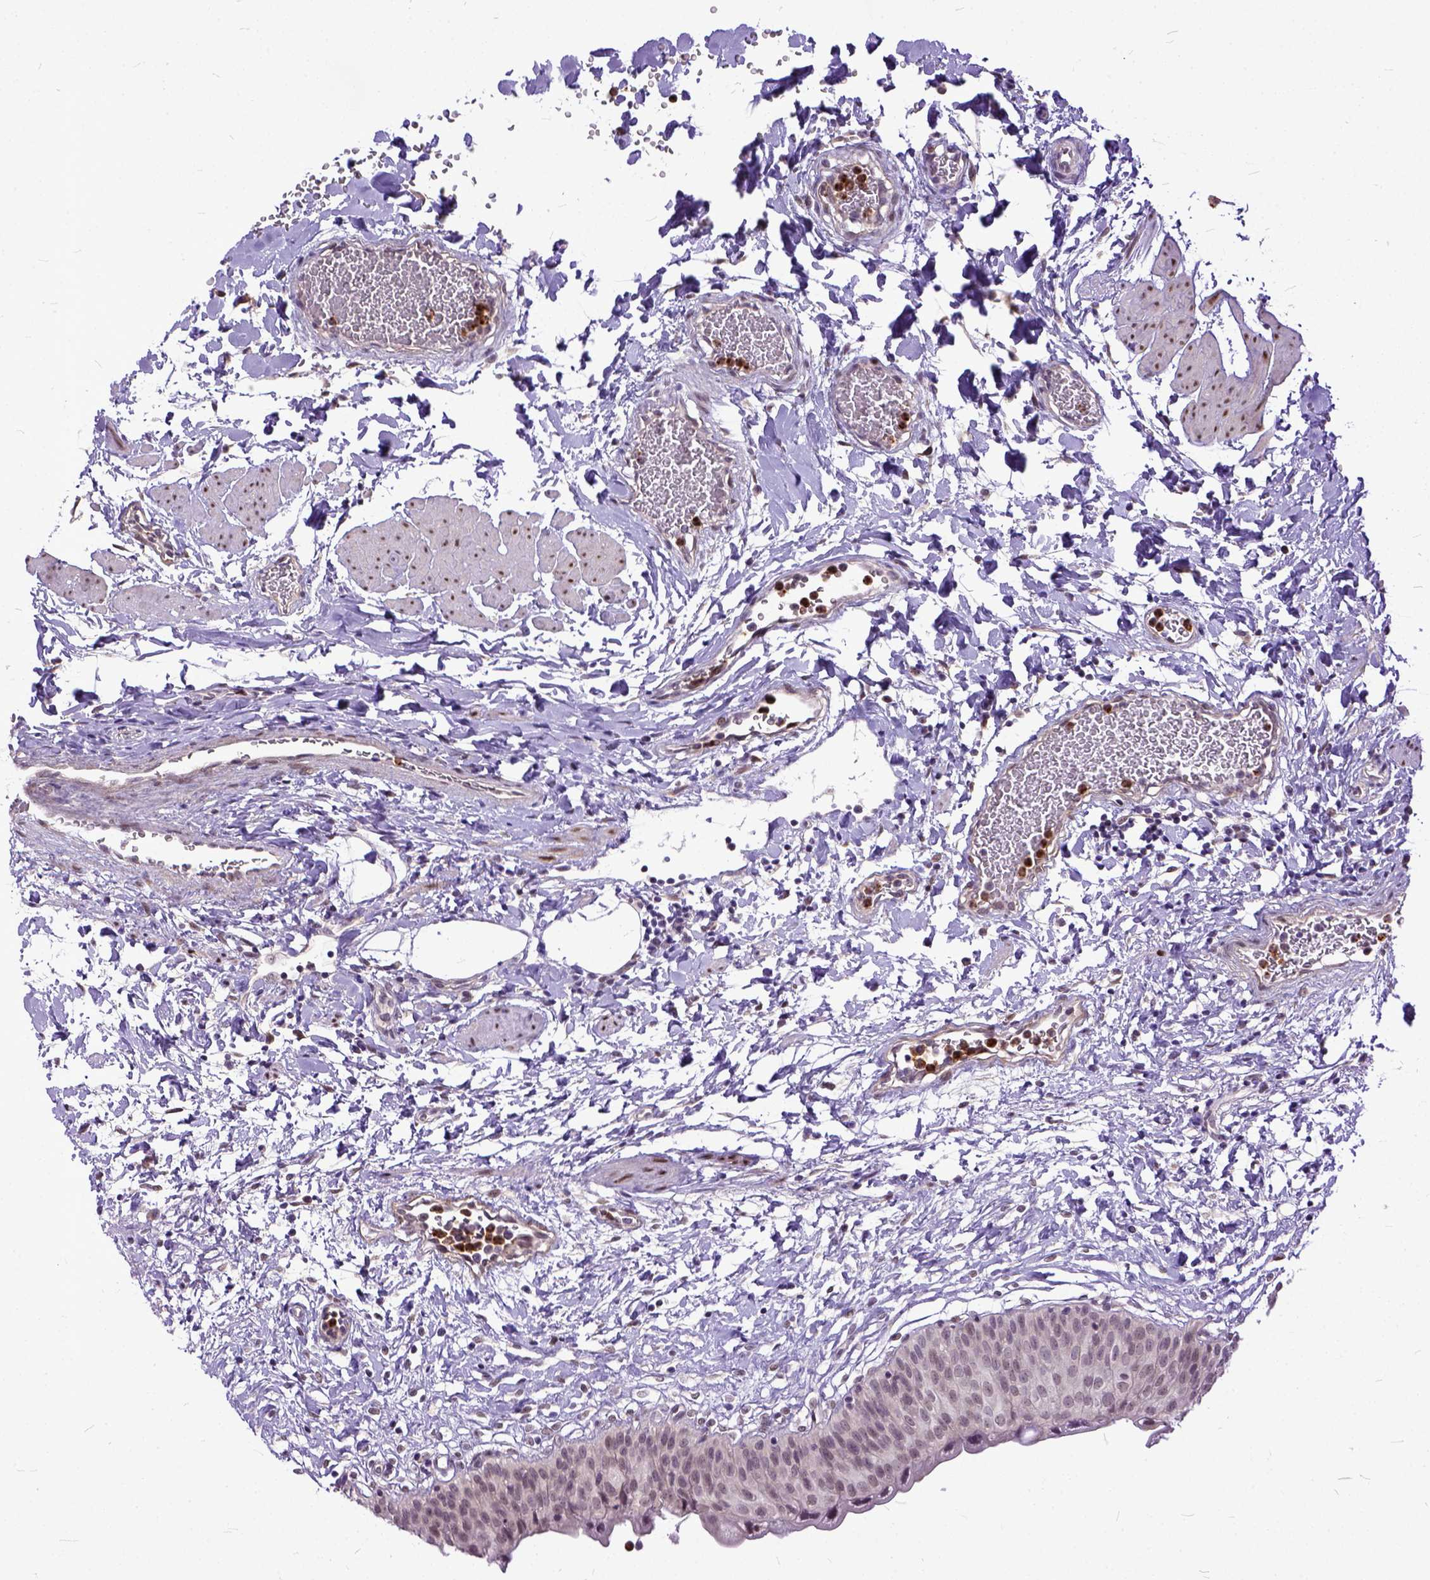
{"staining": {"intensity": "negative", "quantity": "none", "location": "none"}, "tissue": "urinary bladder", "cell_type": "Urothelial cells", "image_type": "normal", "snomed": [{"axis": "morphology", "description": "Normal tissue, NOS"}, {"axis": "topography", "description": "Urinary bladder"}], "caption": "There is no significant positivity in urothelial cells of urinary bladder. (DAB (3,3'-diaminobenzidine) IHC visualized using brightfield microscopy, high magnification).", "gene": "TCEAL7", "patient": {"sex": "male", "age": 55}}